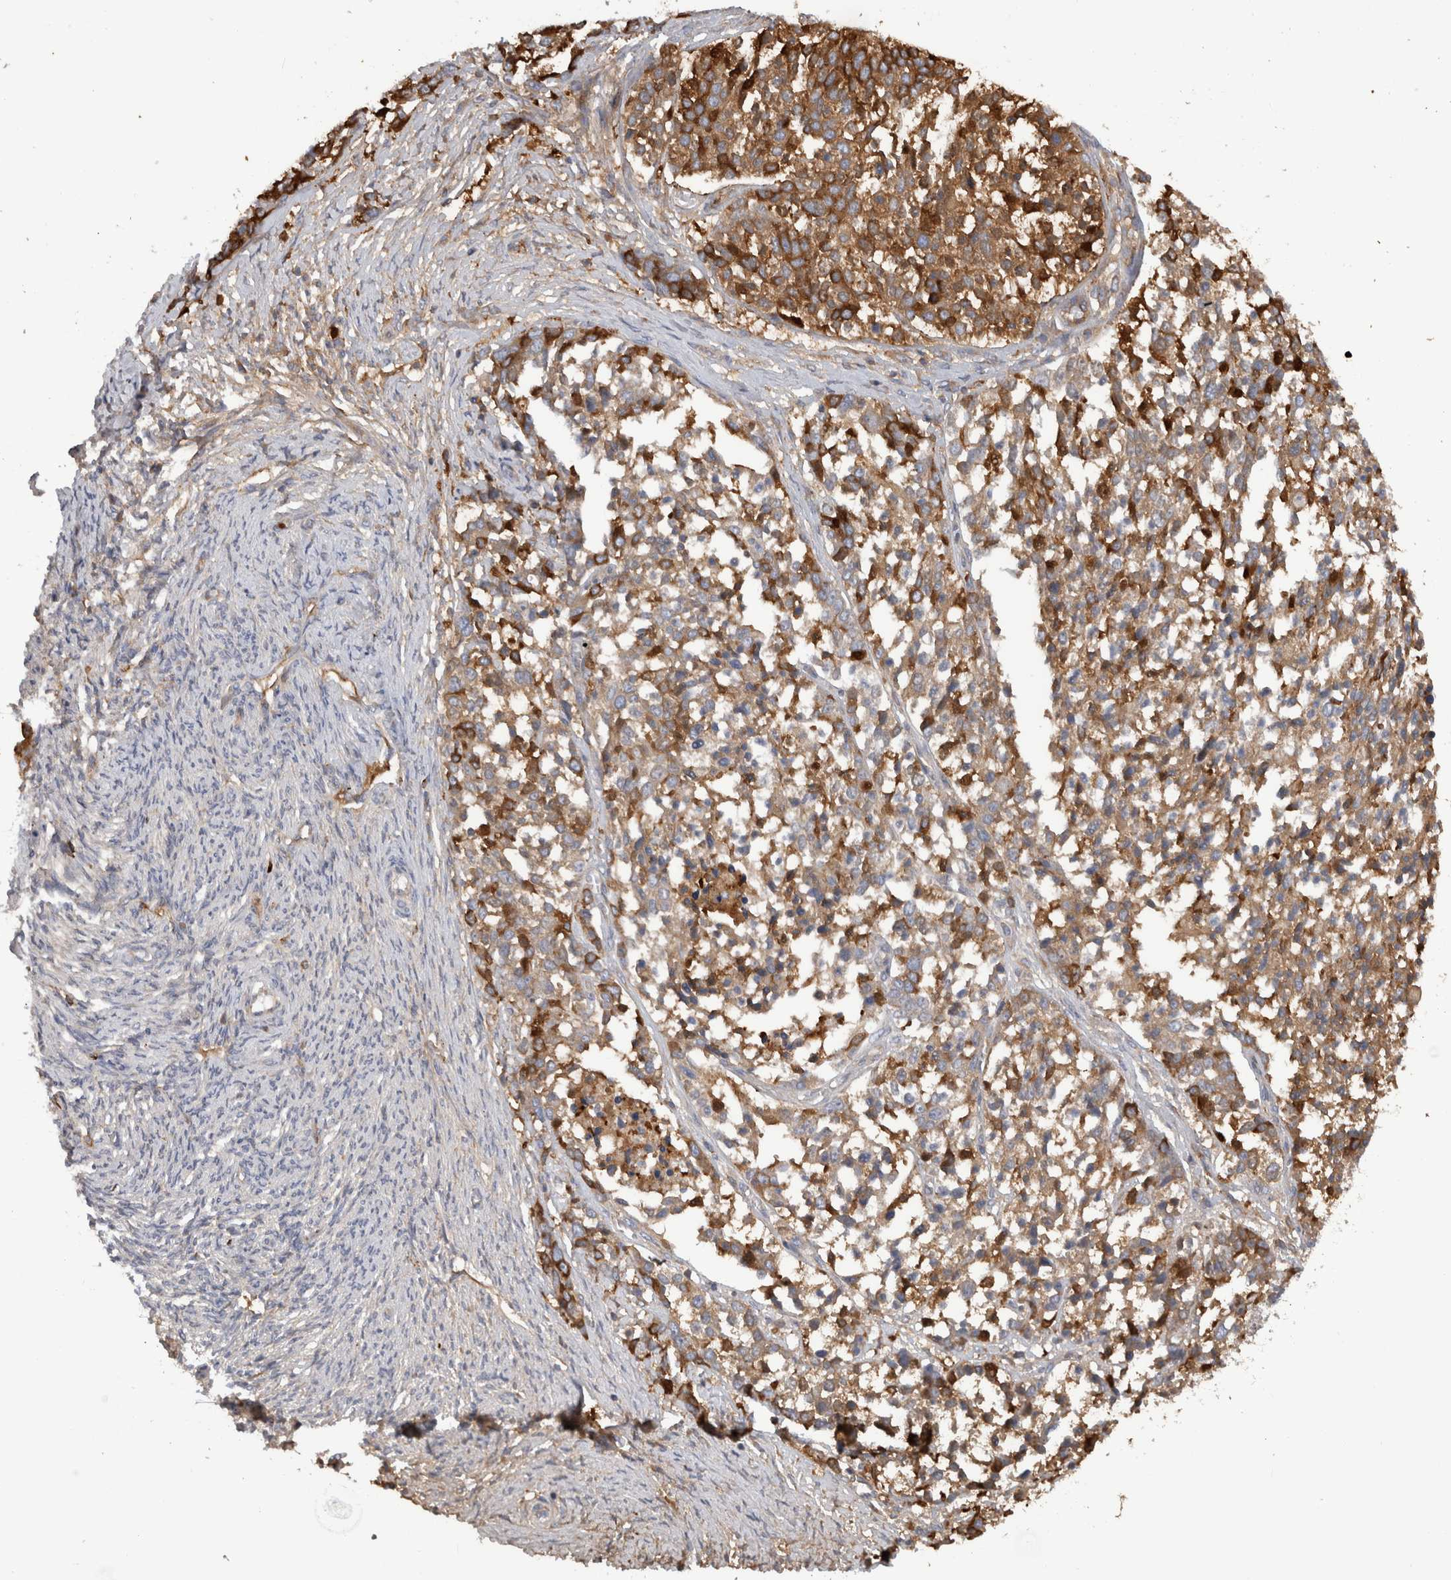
{"staining": {"intensity": "moderate", "quantity": ">75%", "location": "cytoplasmic/membranous"}, "tissue": "ovarian cancer", "cell_type": "Tumor cells", "image_type": "cancer", "snomed": [{"axis": "morphology", "description": "Cystadenocarcinoma, serous, NOS"}, {"axis": "topography", "description": "Ovary"}], "caption": "Serous cystadenocarcinoma (ovarian) stained for a protein (brown) reveals moderate cytoplasmic/membranous positive positivity in about >75% of tumor cells.", "gene": "TBCE", "patient": {"sex": "female", "age": 44}}